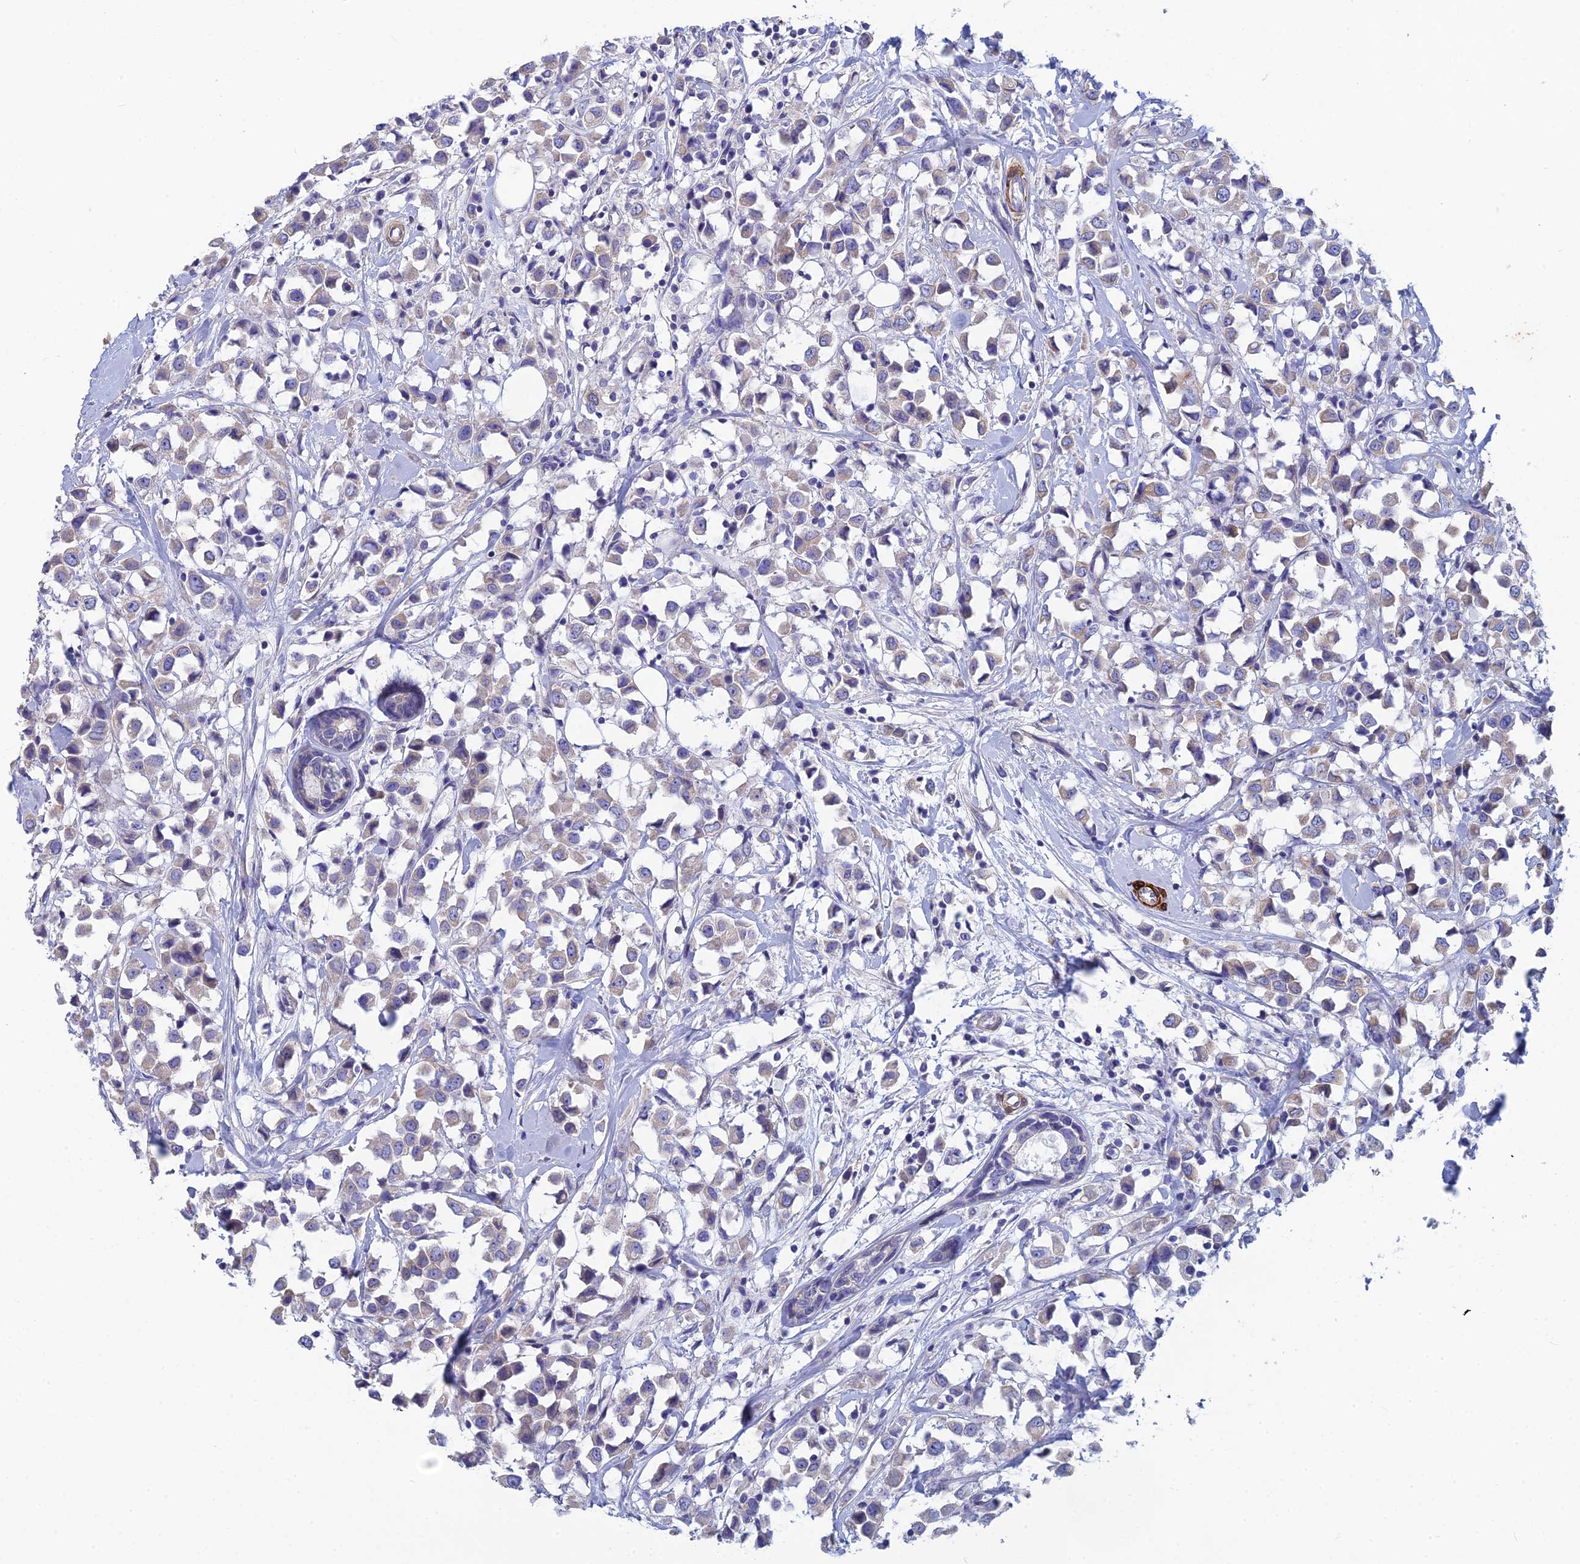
{"staining": {"intensity": "weak", "quantity": "25%-75%", "location": "cytoplasmic/membranous"}, "tissue": "breast cancer", "cell_type": "Tumor cells", "image_type": "cancer", "snomed": [{"axis": "morphology", "description": "Duct carcinoma"}, {"axis": "topography", "description": "Breast"}], "caption": "This is an image of immunohistochemistry staining of breast infiltrating ductal carcinoma, which shows weak positivity in the cytoplasmic/membranous of tumor cells.", "gene": "PCDHA8", "patient": {"sex": "female", "age": 61}}